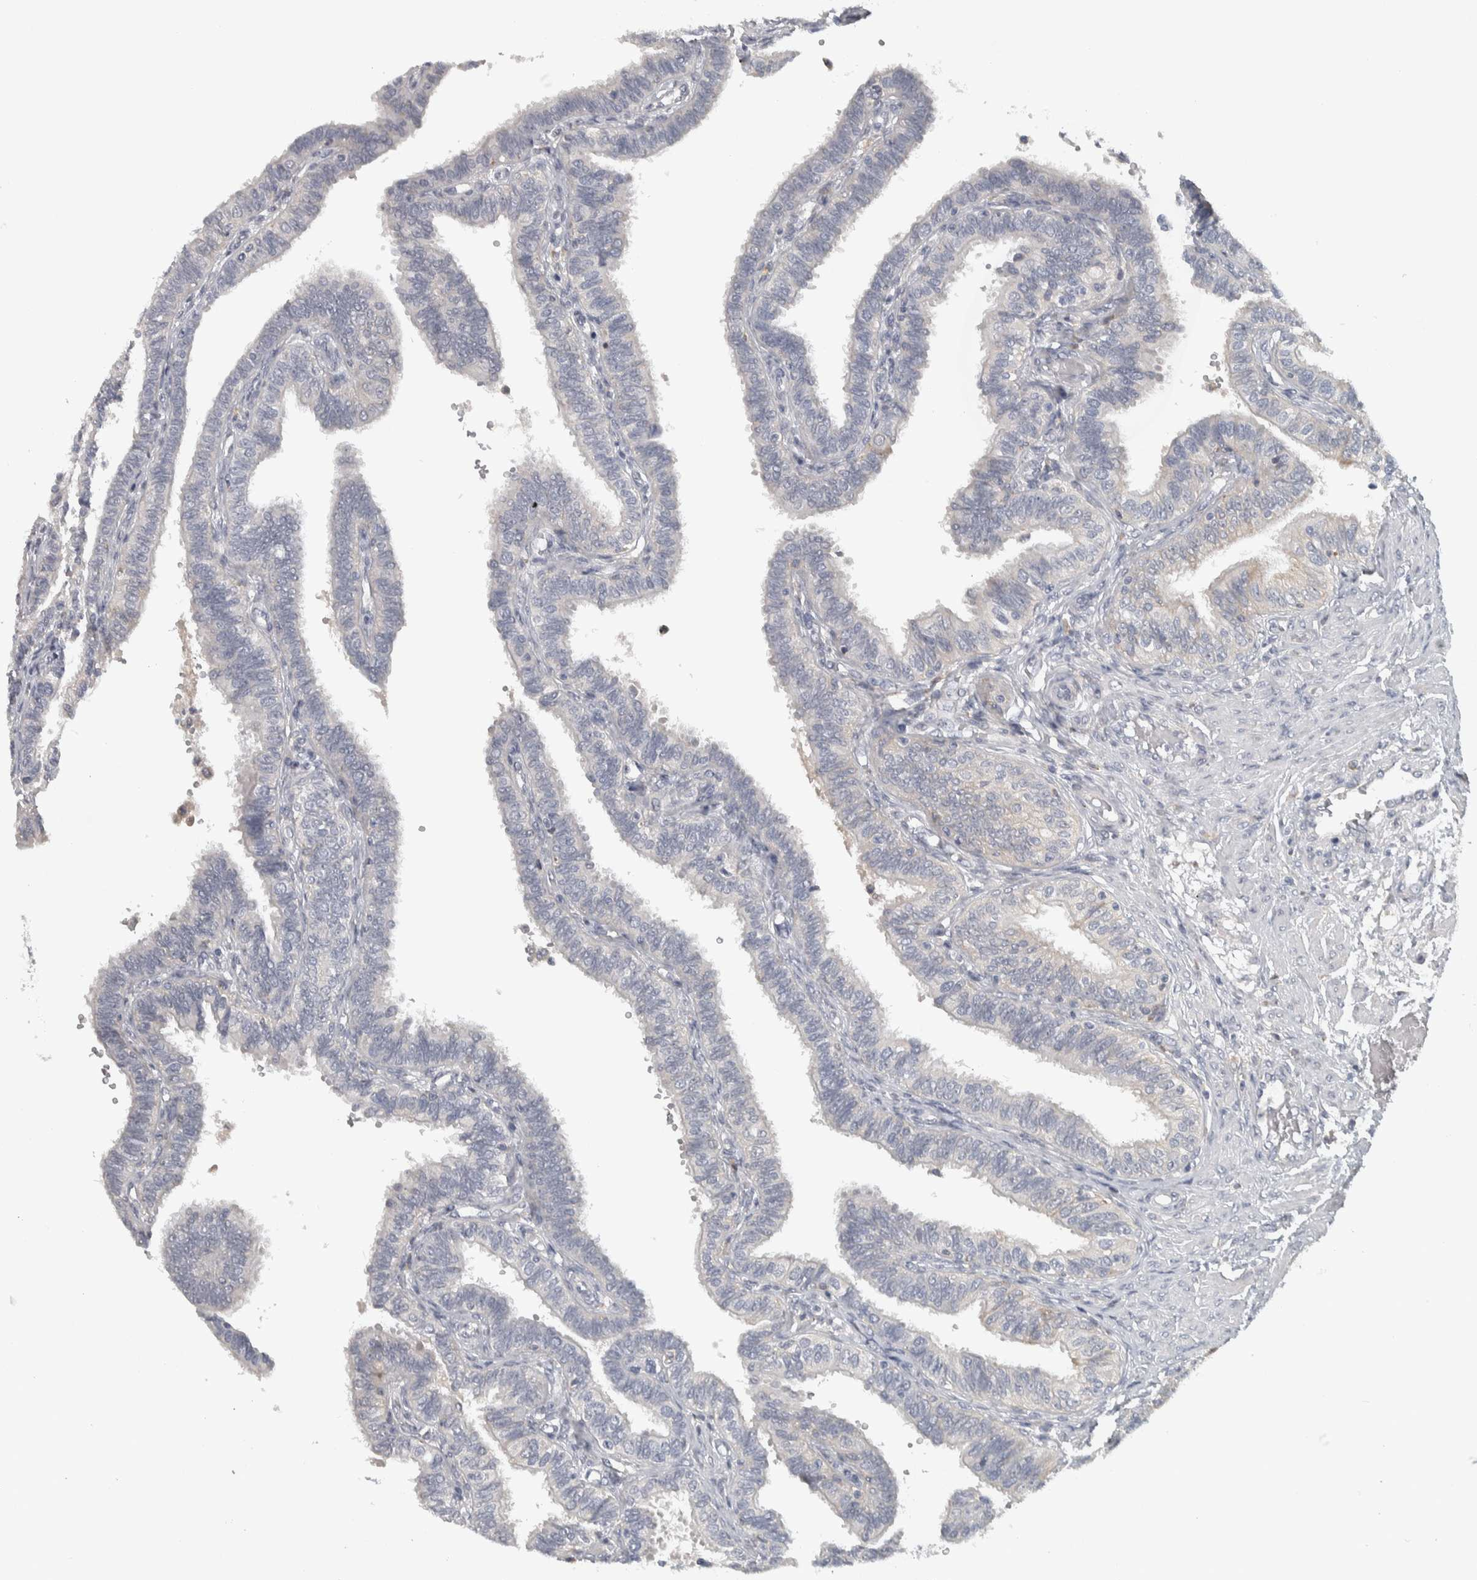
{"staining": {"intensity": "negative", "quantity": "none", "location": "none"}, "tissue": "fallopian tube", "cell_type": "Glandular cells", "image_type": "normal", "snomed": [{"axis": "morphology", "description": "Normal tissue, NOS"}, {"axis": "topography", "description": "Fallopian tube"}, {"axis": "topography", "description": "Placenta"}], "caption": "Protein analysis of normal fallopian tube reveals no significant staining in glandular cells.", "gene": "ADPRM", "patient": {"sex": "female", "age": 34}}